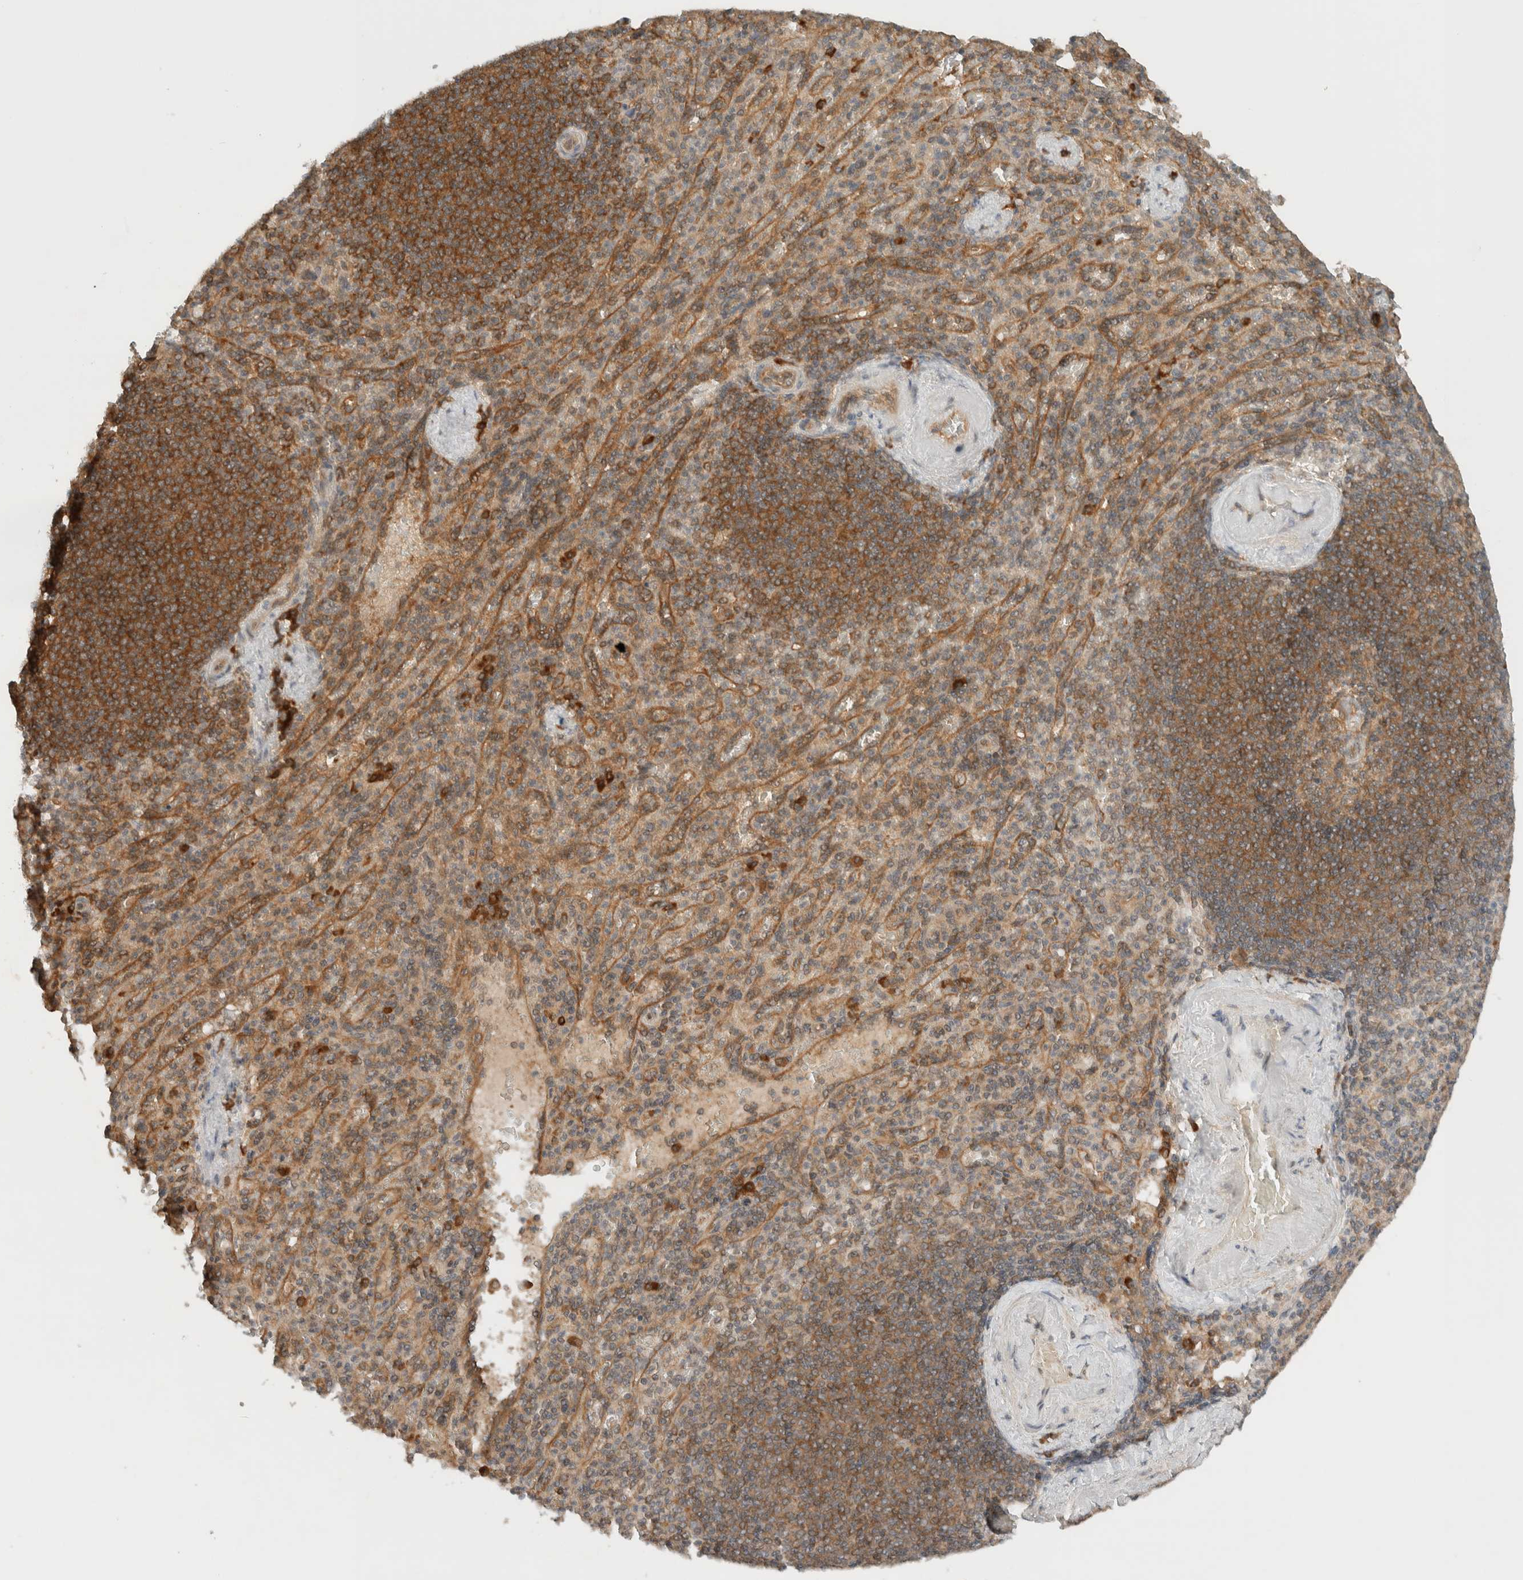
{"staining": {"intensity": "moderate", "quantity": "<25%", "location": "cytoplasmic/membranous"}, "tissue": "spleen", "cell_type": "Cells in red pulp", "image_type": "normal", "snomed": [{"axis": "morphology", "description": "Normal tissue, NOS"}, {"axis": "topography", "description": "Spleen"}], "caption": "A brown stain labels moderate cytoplasmic/membranous positivity of a protein in cells in red pulp of normal spleen. The staining was performed using DAB (3,3'-diaminobenzidine), with brown indicating positive protein expression. Nuclei are stained blue with hematoxylin.", "gene": "ARFGEF2", "patient": {"sex": "female", "age": 74}}